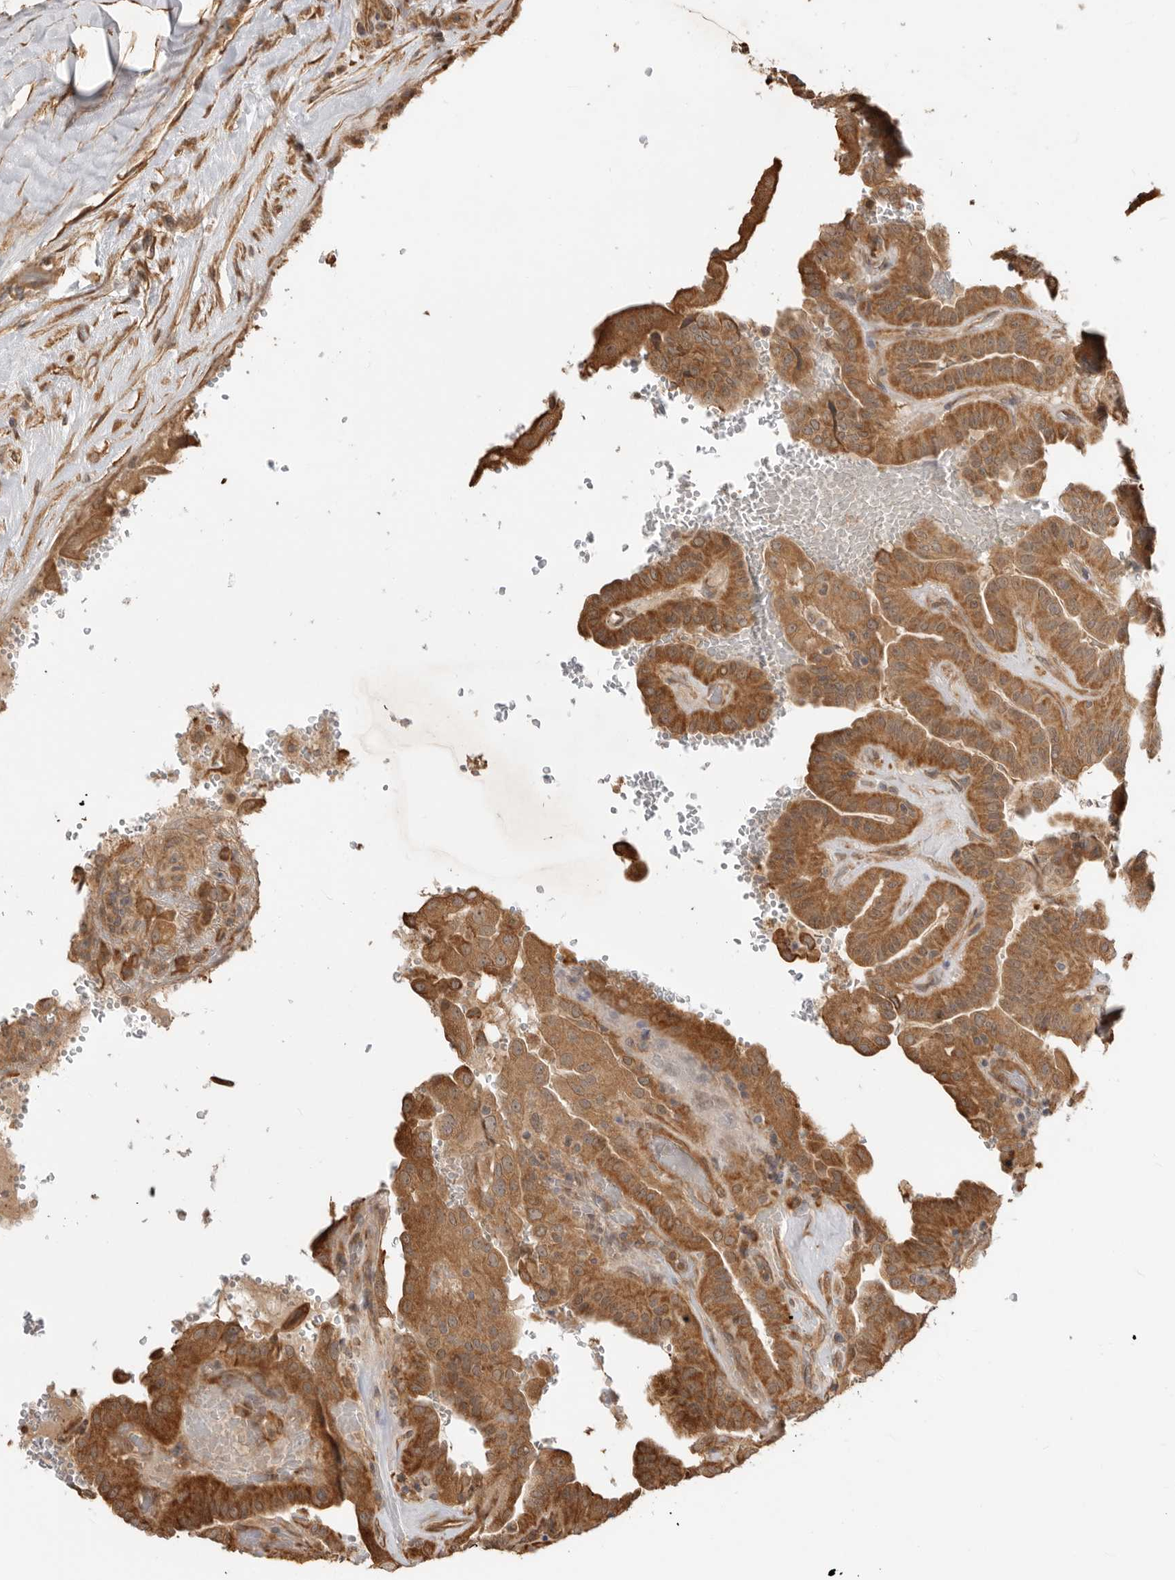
{"staining": {"intensity": "moderate", "quantity": ">75%", "location": "cytoplasmic/membranous"}, "tissue": "thyroid cancer", "cell_type": "Tumor cells", "image_type": "cancer", "snomed": [{"axis": "morphology", "description": "Papillary adenocarcinoma, NOS"}, {"axis": "topography", "description": "Thyroid gland"}], "caption": "Approximately >75% of tumor cells in thyroid cancer show moderate cytoplasmic/membranous protein expression as visualized by brown immunohistochemical staining.", "gene": "DPH7", "patient": {"sex": "male", "age": 77}}